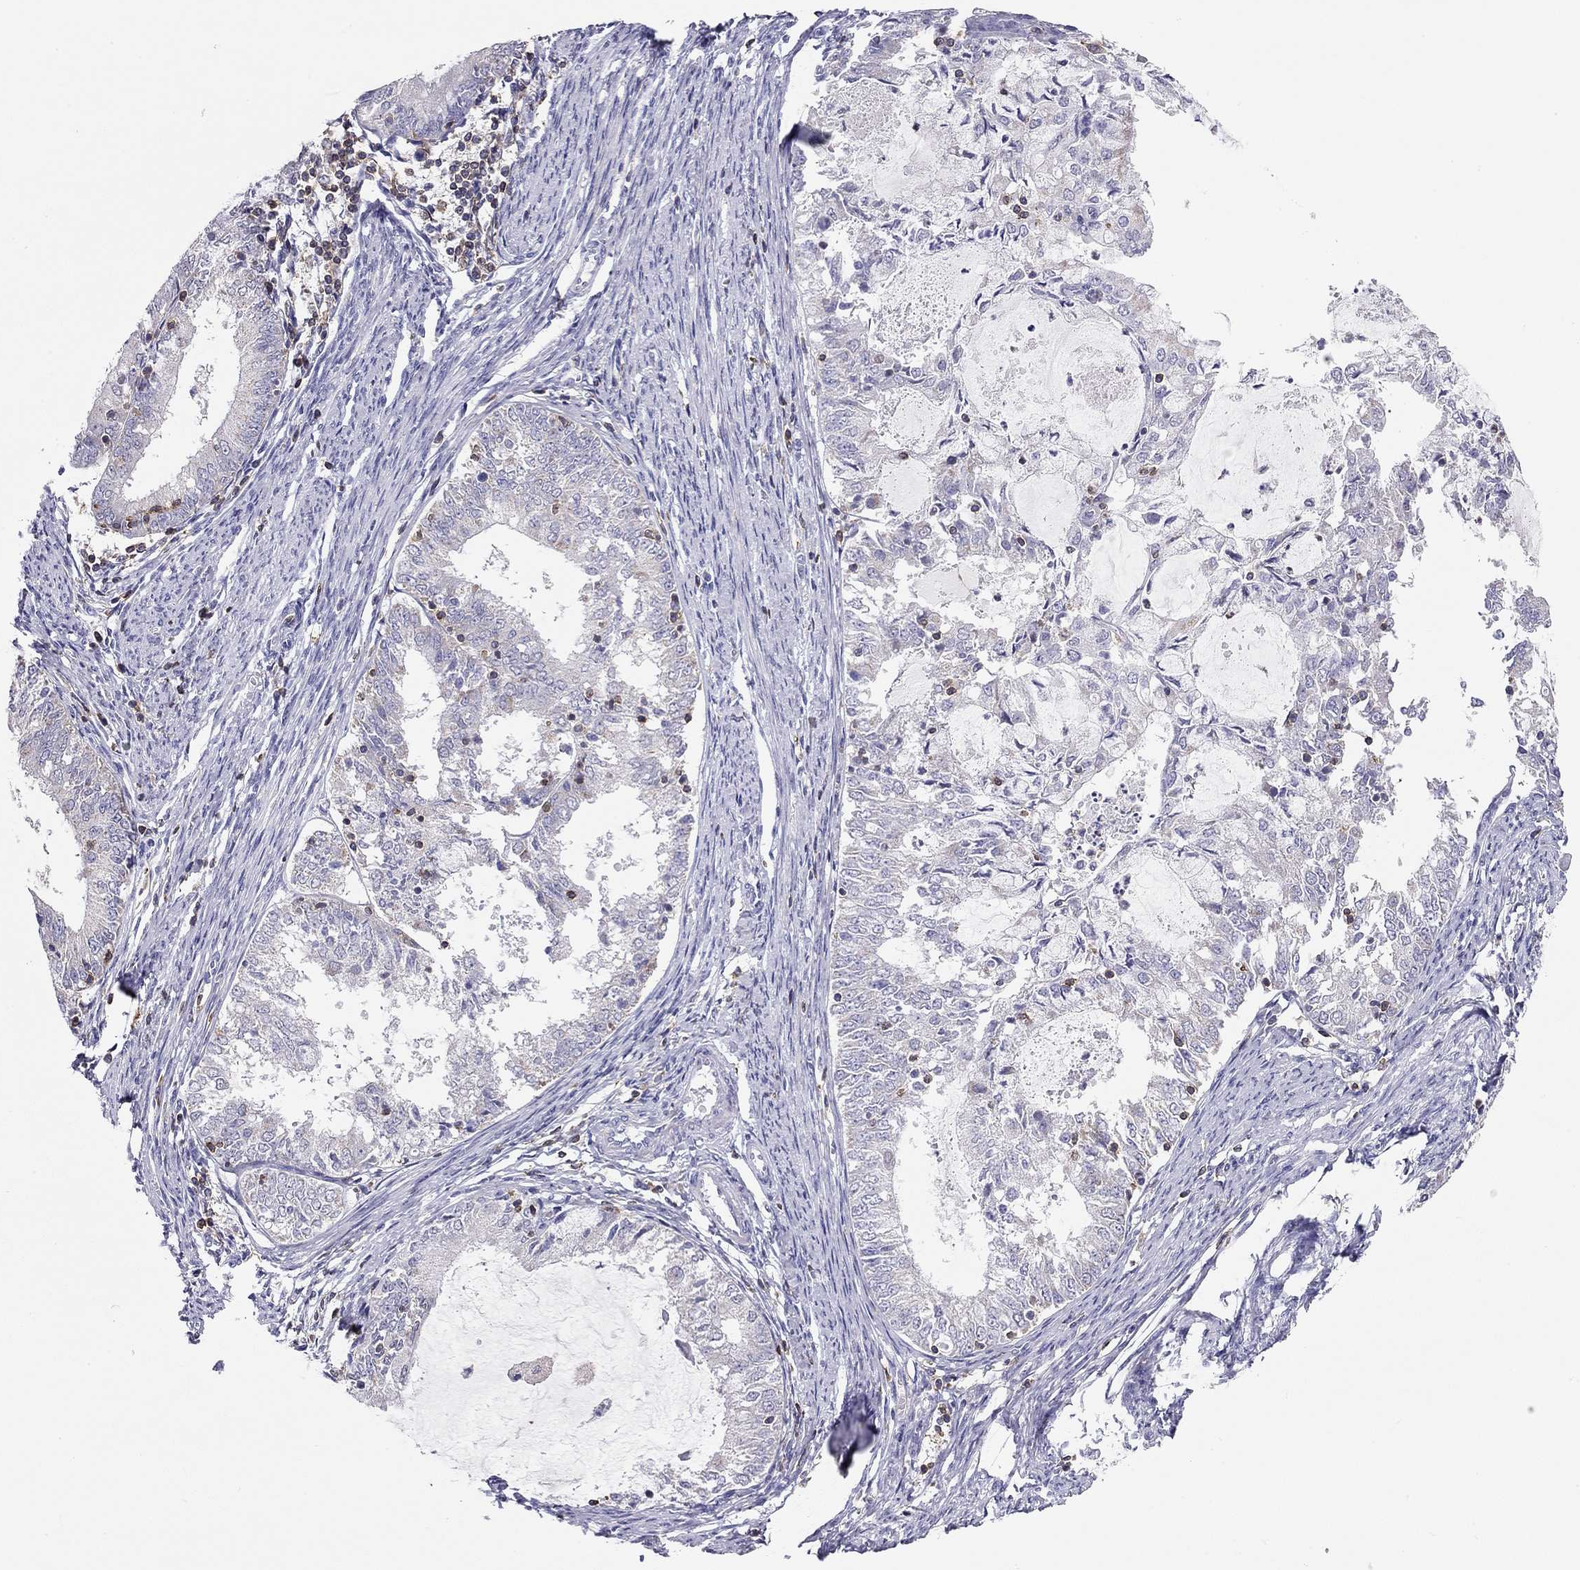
{"staining": {"intensity": "negative", "quantity": "none", "location": "none"}, "tissue": "endometrial cancer", "cell_type": "Tumor cells", "image_type": "cancer", "snomed": [{"axis": "morphology", "description": "Adenocarcinoma, NOS"}, {"axis": "topography", "description": "Endometrium"}], "caption": "Human adenocarcinoma (endometrial) stained for a protein using immunohistochemistry (IHC) reveals no expression in tumor cells.", "gene": "CITED1", "patient": {"sex": "female", "age": 57}}